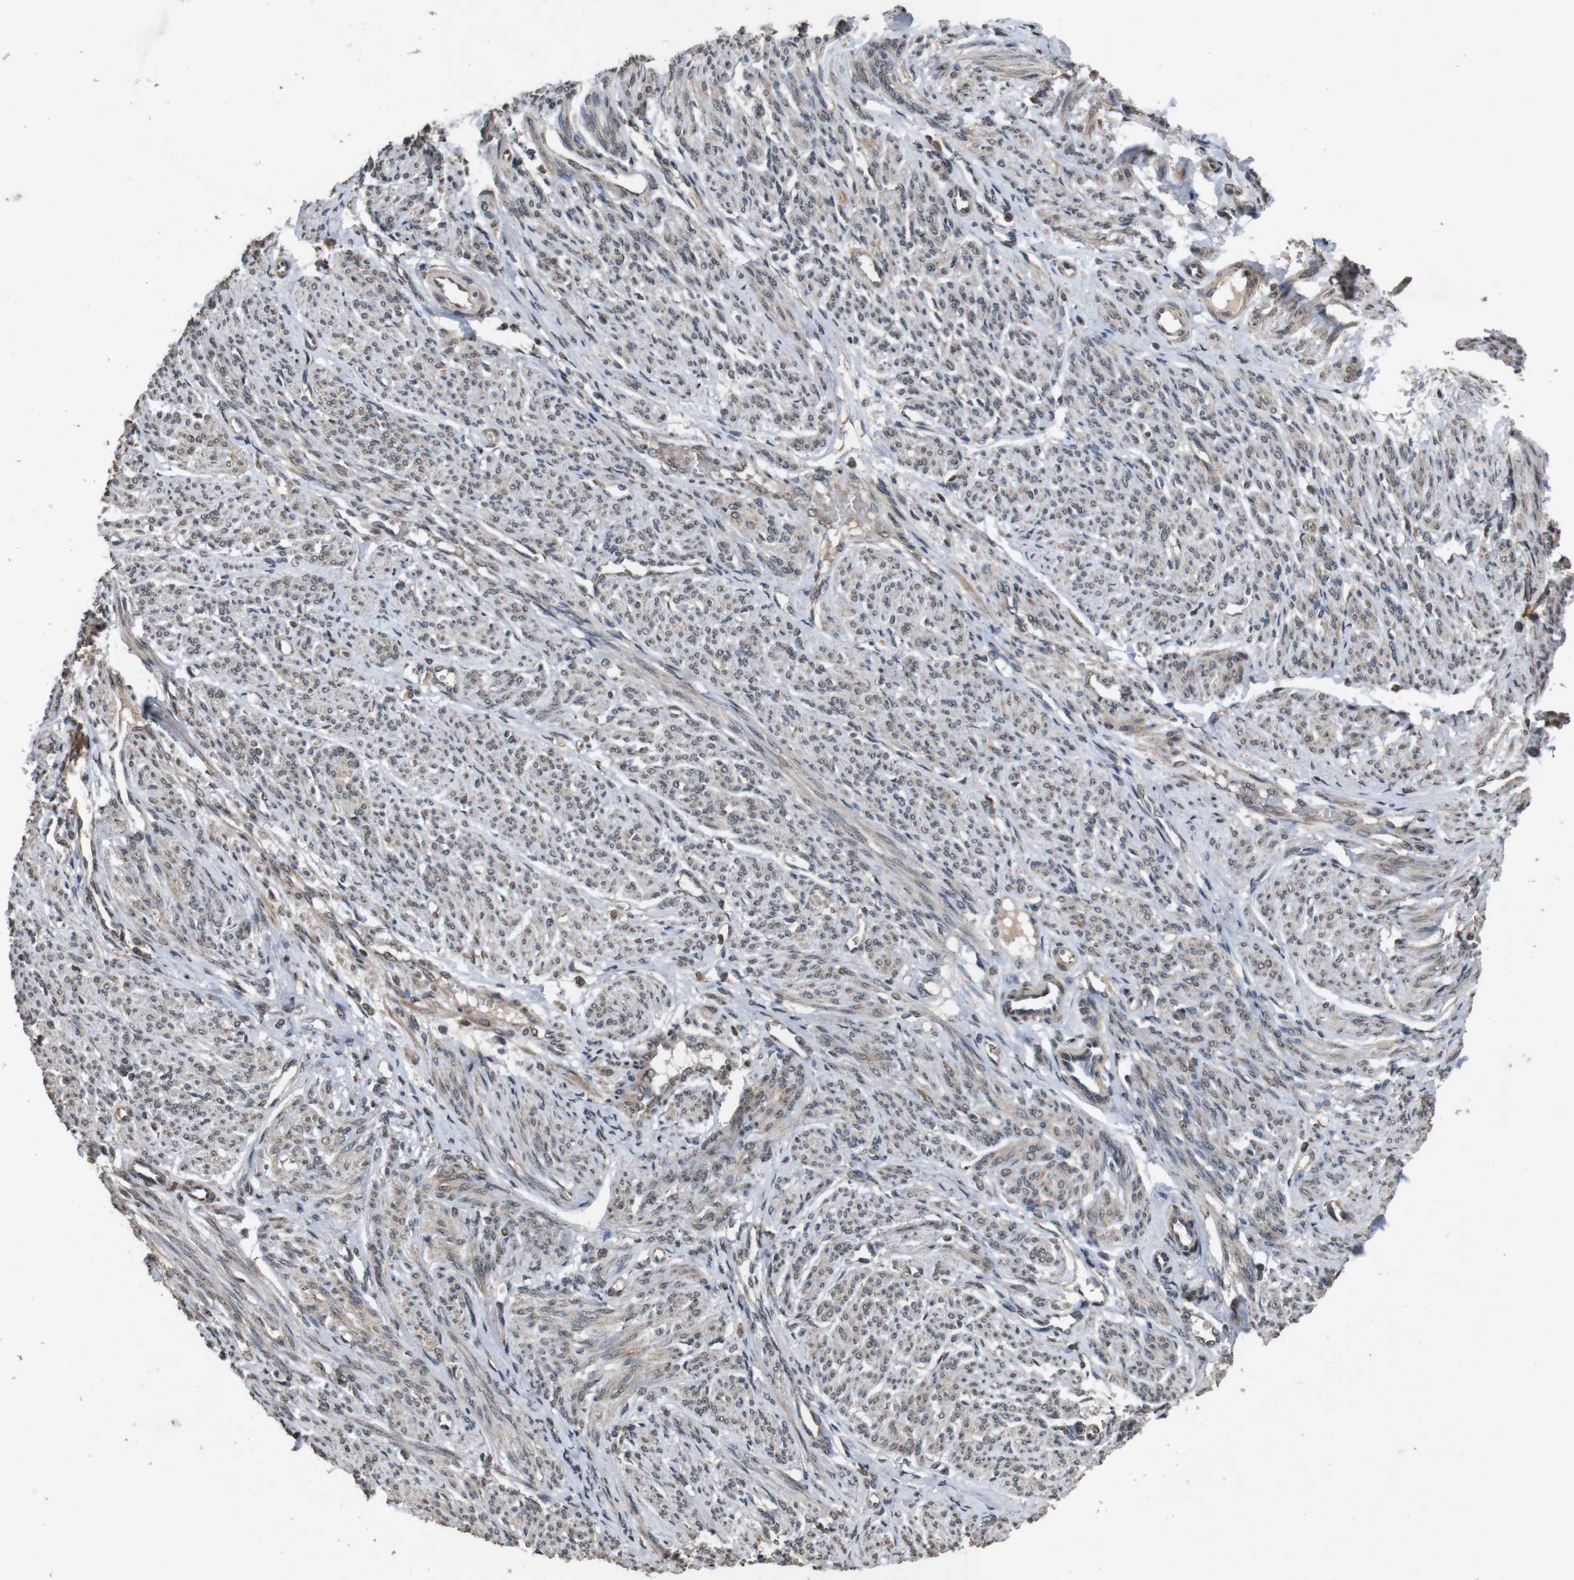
{"staining": {"intensity": "weak", "quantity": "25%-75%", "location": "cytoplasmic/membranous,nuclear"}, "tissue": "smooth muscle", "cell_type": "Smooth muscle cells", "image_type": "normal", "snomed": [{"axis": "morphology", "description": "Normal tissue, NOS"}, {"axis": "topography", "description": "Smooth muscle"}], "caption": "A low amount of weak cytoplasmic/membranous,nuclear positivity is seen in about 25%-75% of smooth muscle cells in unremarkable smooth muscle. (DAB (3,3'-diaminobenzidine) IHC with brightfield microscopy, high magnification).", "gene": "SORL1", "patient": {"sex": "female", "age": 65}}